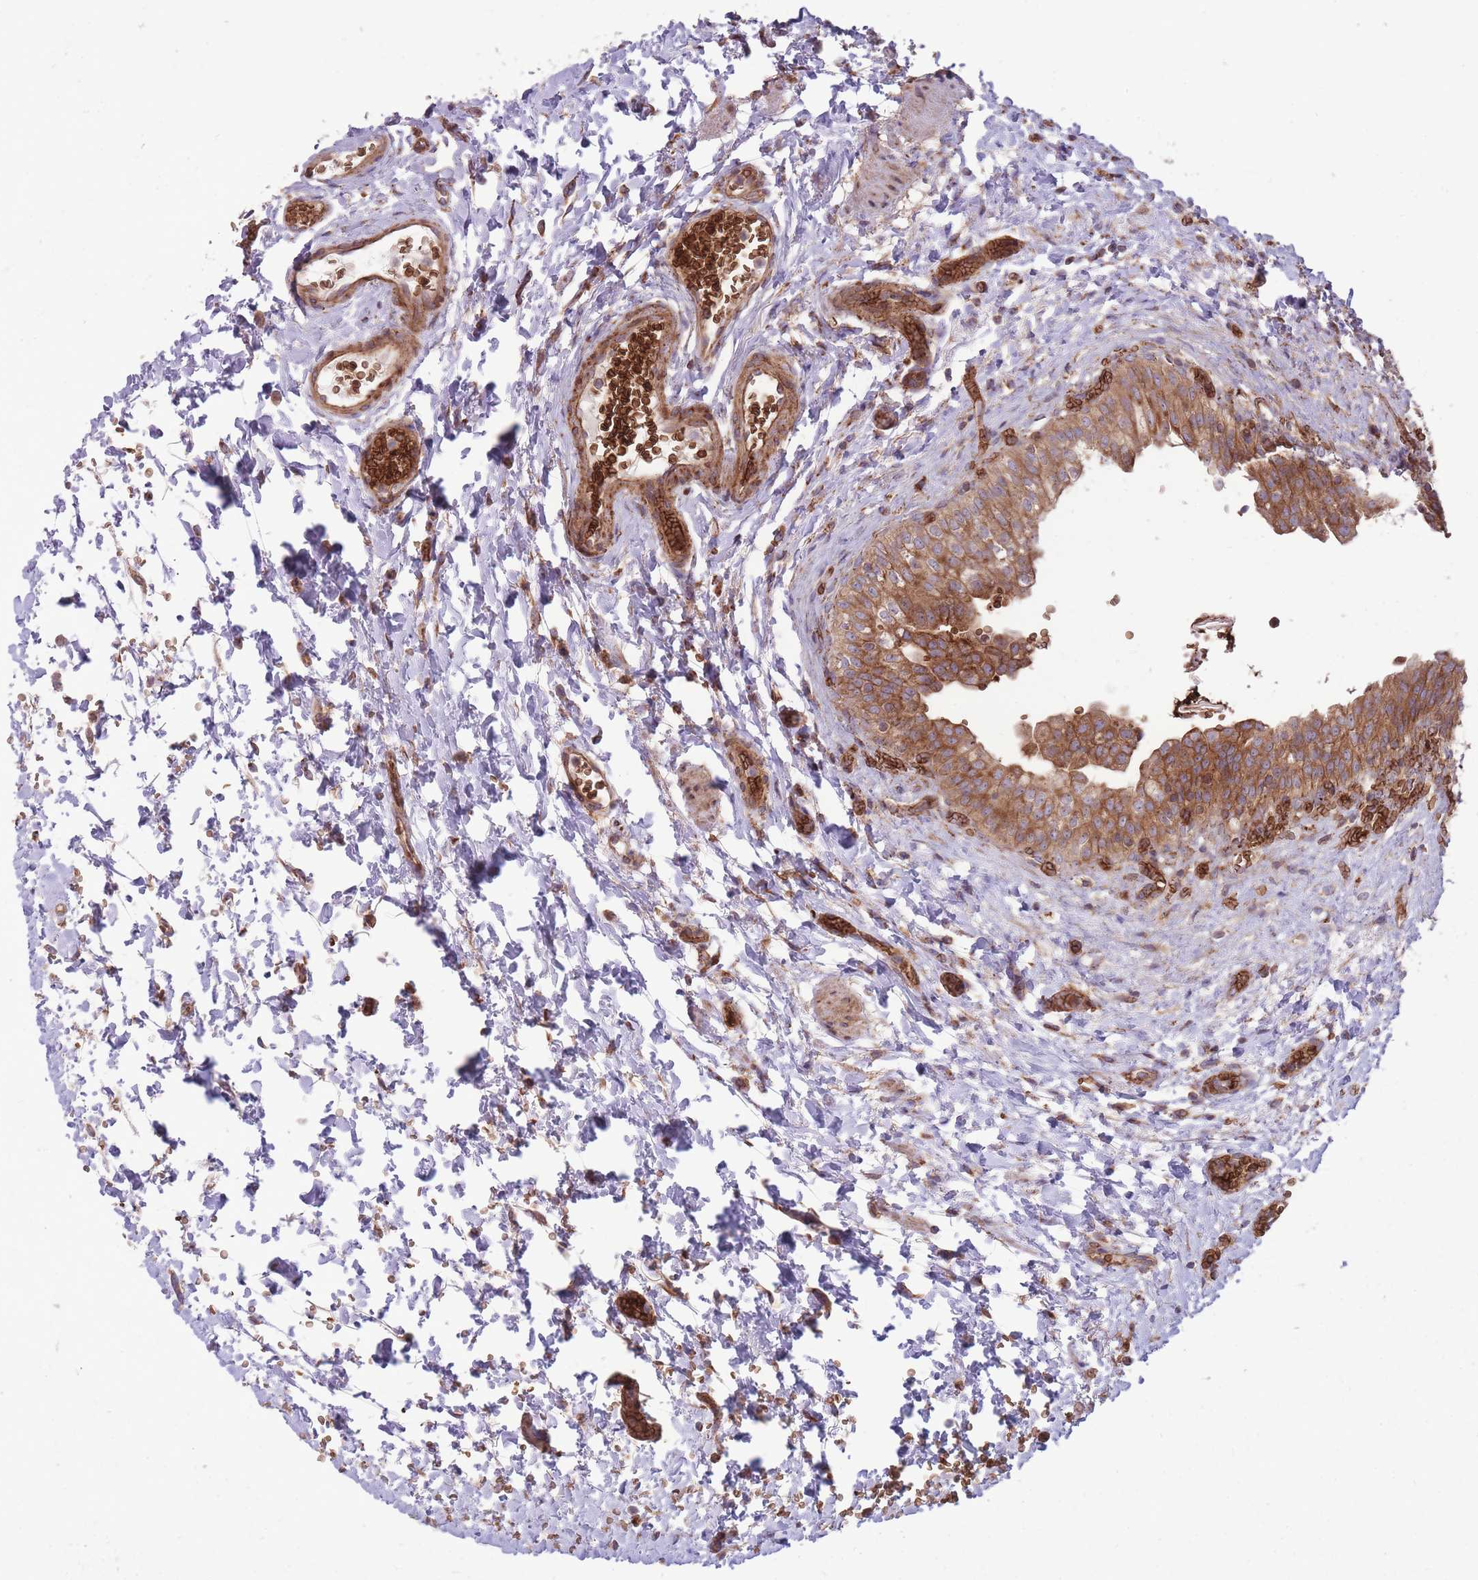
{"staining": {"intensity": "strong", "quantity": ">75%", "location": "cytoplasmic/membranous"}, "tissue": "urinary bladder", "cell_type": "Urothelial cells", "image_type": "normal", "snomed": [{"axis": "morphology", "description": "Normal tissue, NOS"}, {"axis": "topography", "description": "Urinary bladder"}], "caption": "Immunohistochemical staining of unremarkable human urinary bladder displays high levels of strong cytoplasmic/membranous staining in about >75% of urothelial cells.", "gene": "ANKRD10", "patient": {"sex": "male", "age": 69}}